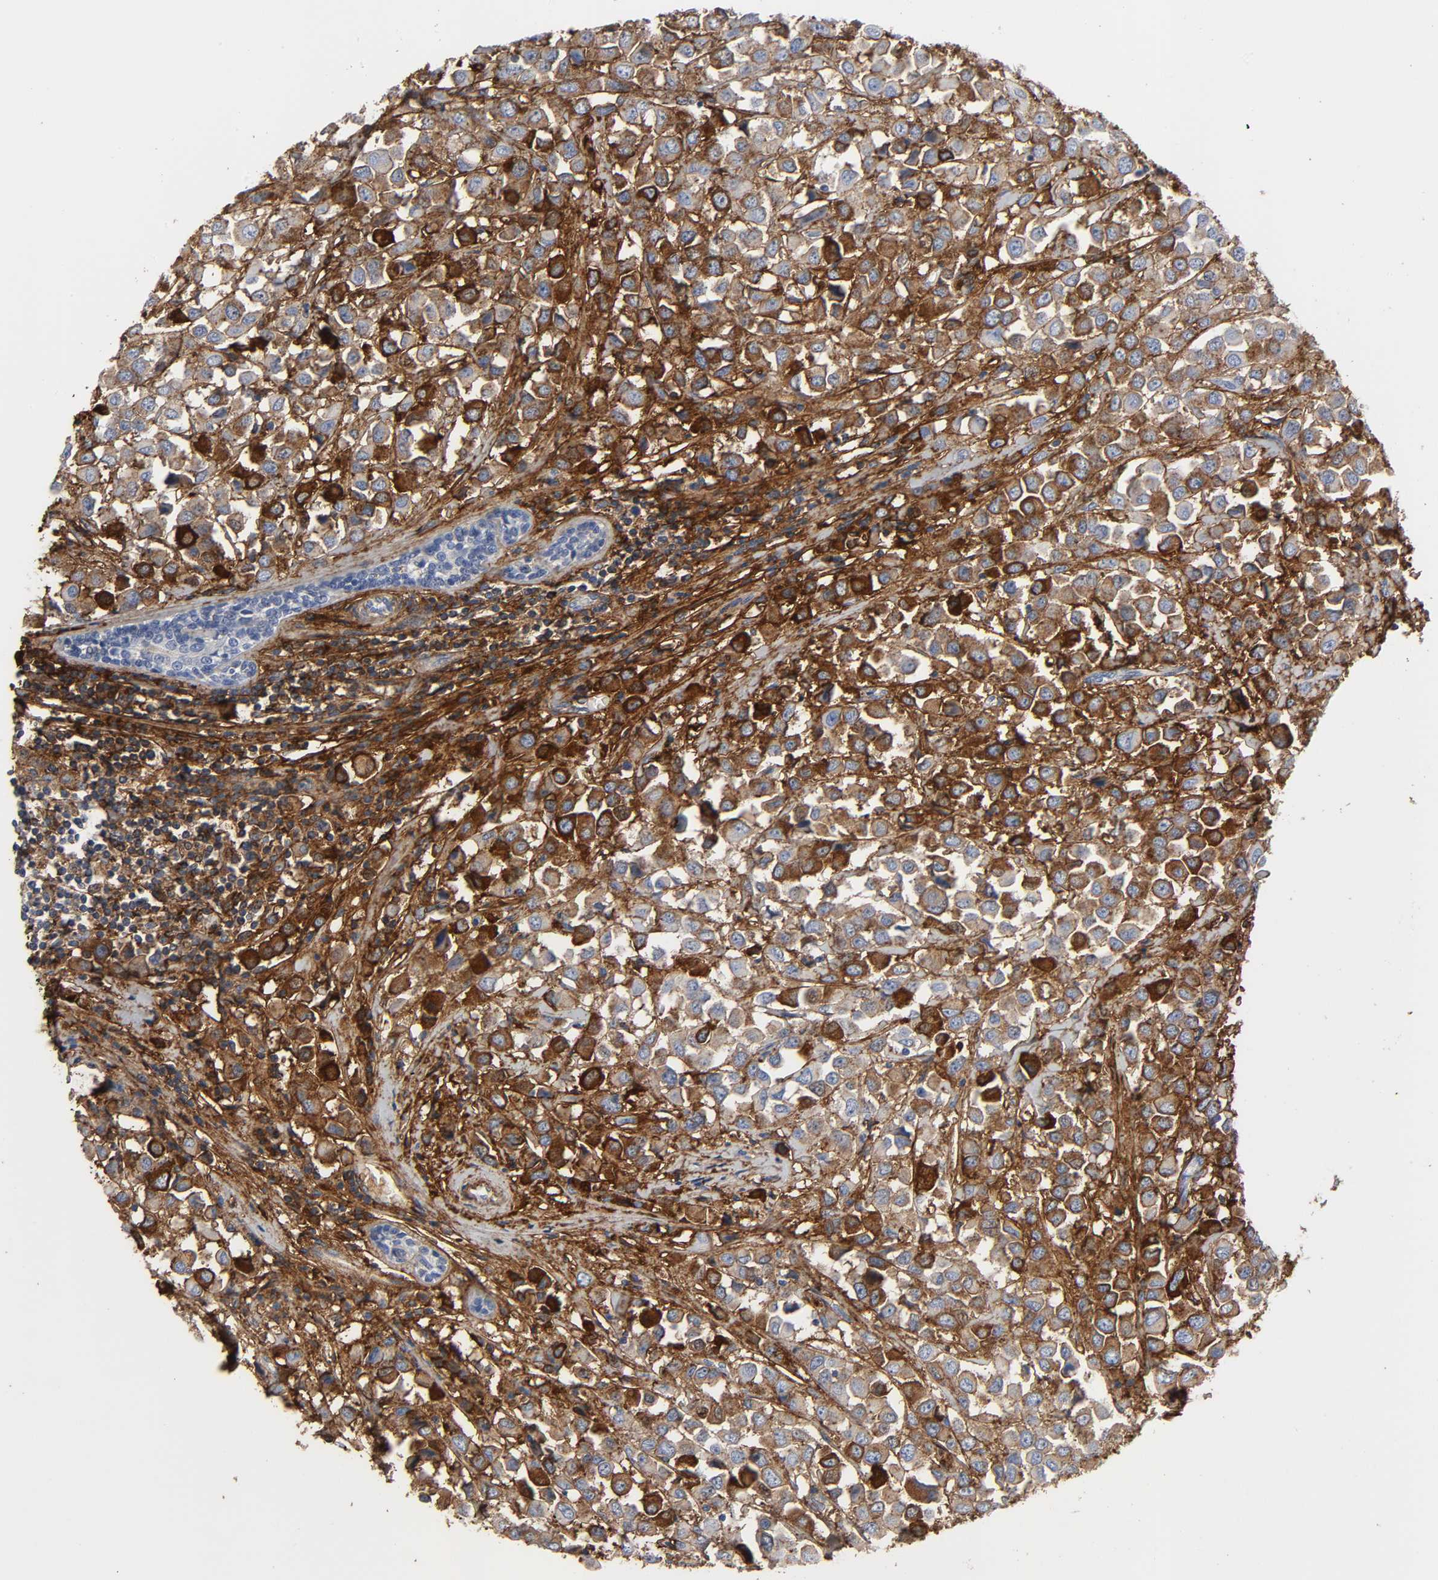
{"staining": {"intensity": "strong", "quantity": "25%-75%", "location": "cytoplasmic/membranous"}, "tissue": "breast cancer", "cell_type": "Tumor cells", "image_type": "cancer", "snomed": [{"axis": "morphology", "description": "Duct carcinoma"}, {"axis": "topography", "description": "Breast"}], "caption": "Brown immunohistochemical staining in human intraductal carcinoma (breast) displays strong cytoplasmic/membranous positivity in approximately 25%-75% of tumor cells. Using DAB (brown) and hematoxylin (blue) stains, captured at high magnification using brightfield microscopy.", "gene": "FBLN1", "patient": {"sex": "female", "age": 61}}